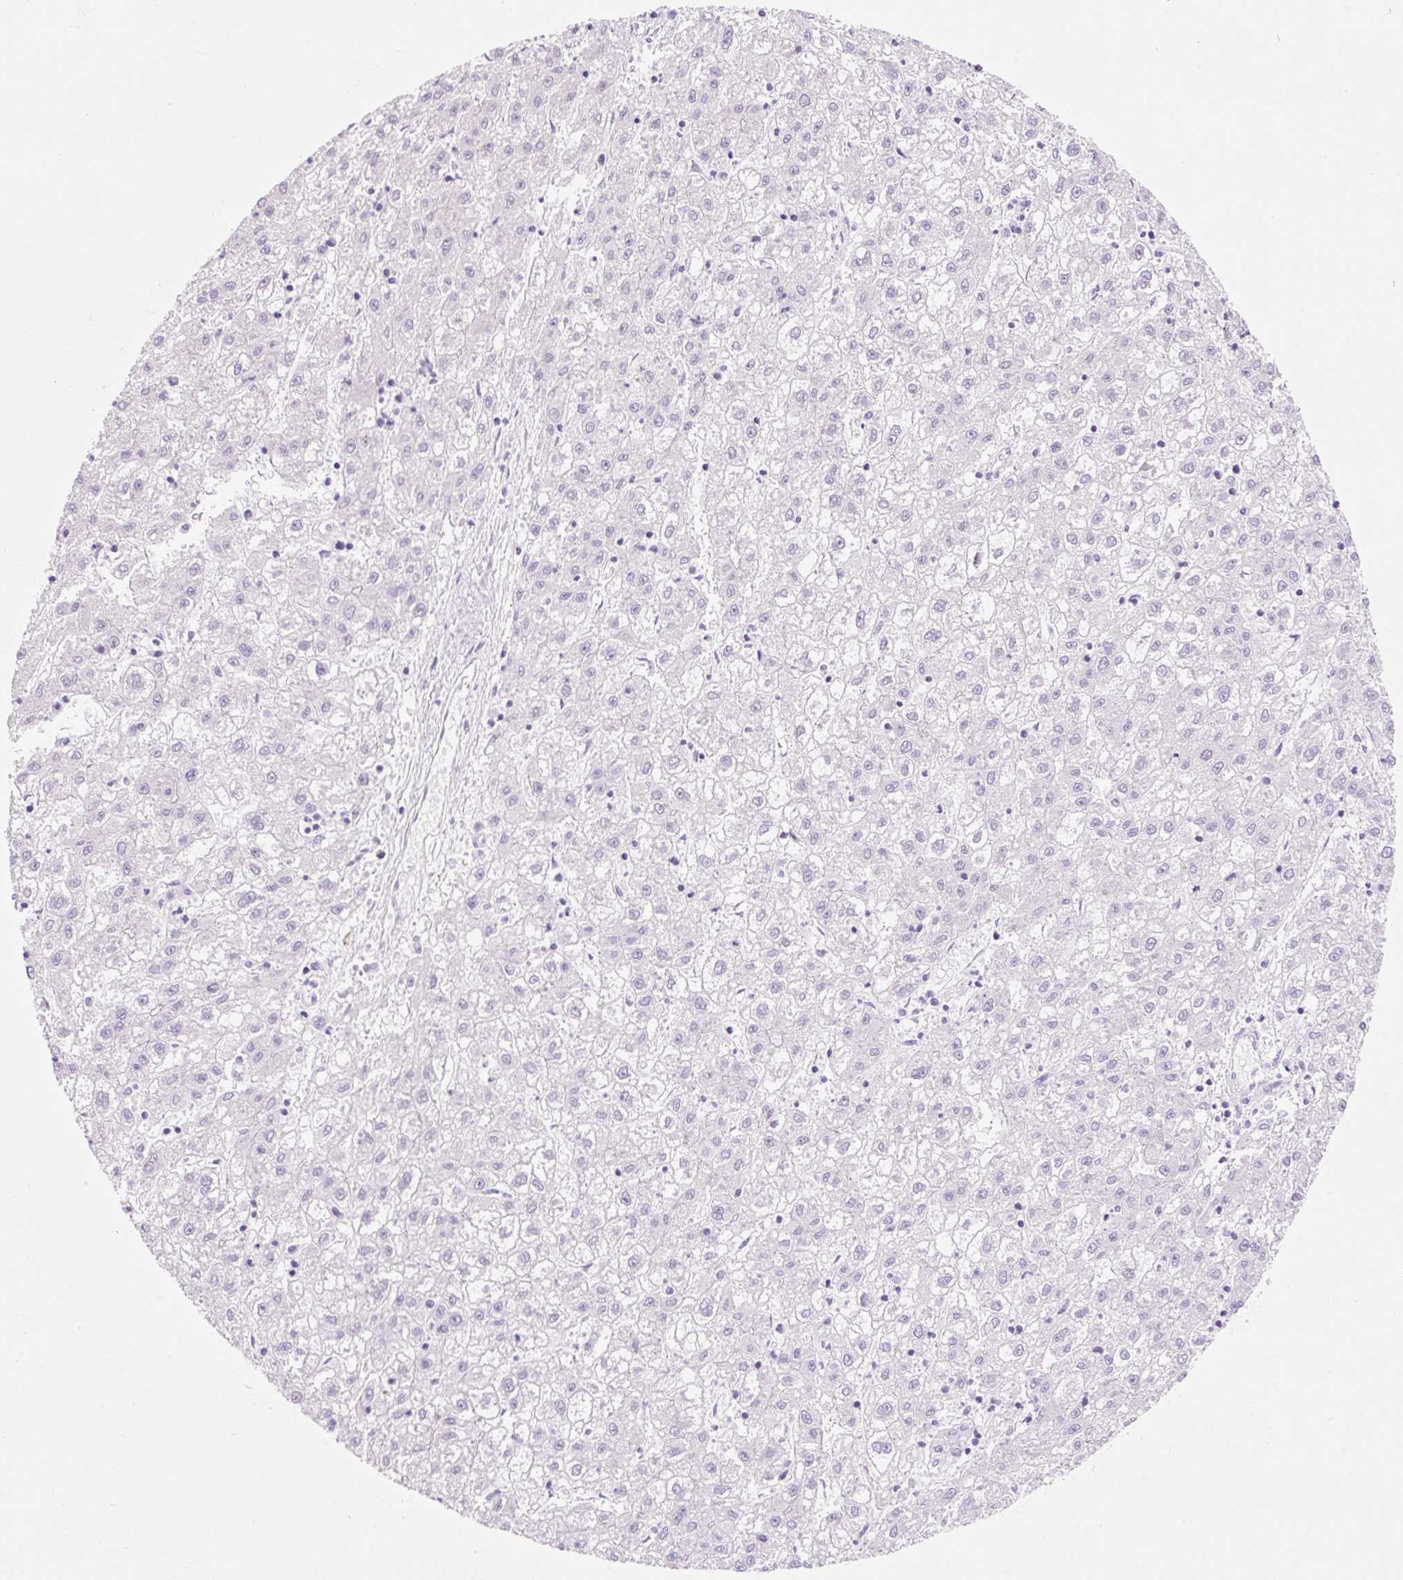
{"staining": {"intensity": "negative", "quantity": "none", "location": "none"}, "tissue": "liver cancer", "cell_type": "Tumor cells", "image_type": "cancer", "snomed": [{"axis": "morphology", "description": "Carcinoma, Hepatocellular, NOS"}, {"axis": "topography", "description": "Liver"}], "caption": "Tumor cells show no significant protein positivity in liver hepatocellular carcinoma.", "gene": "ZNF121", "patient": {"sex": "male", "age": 72}}